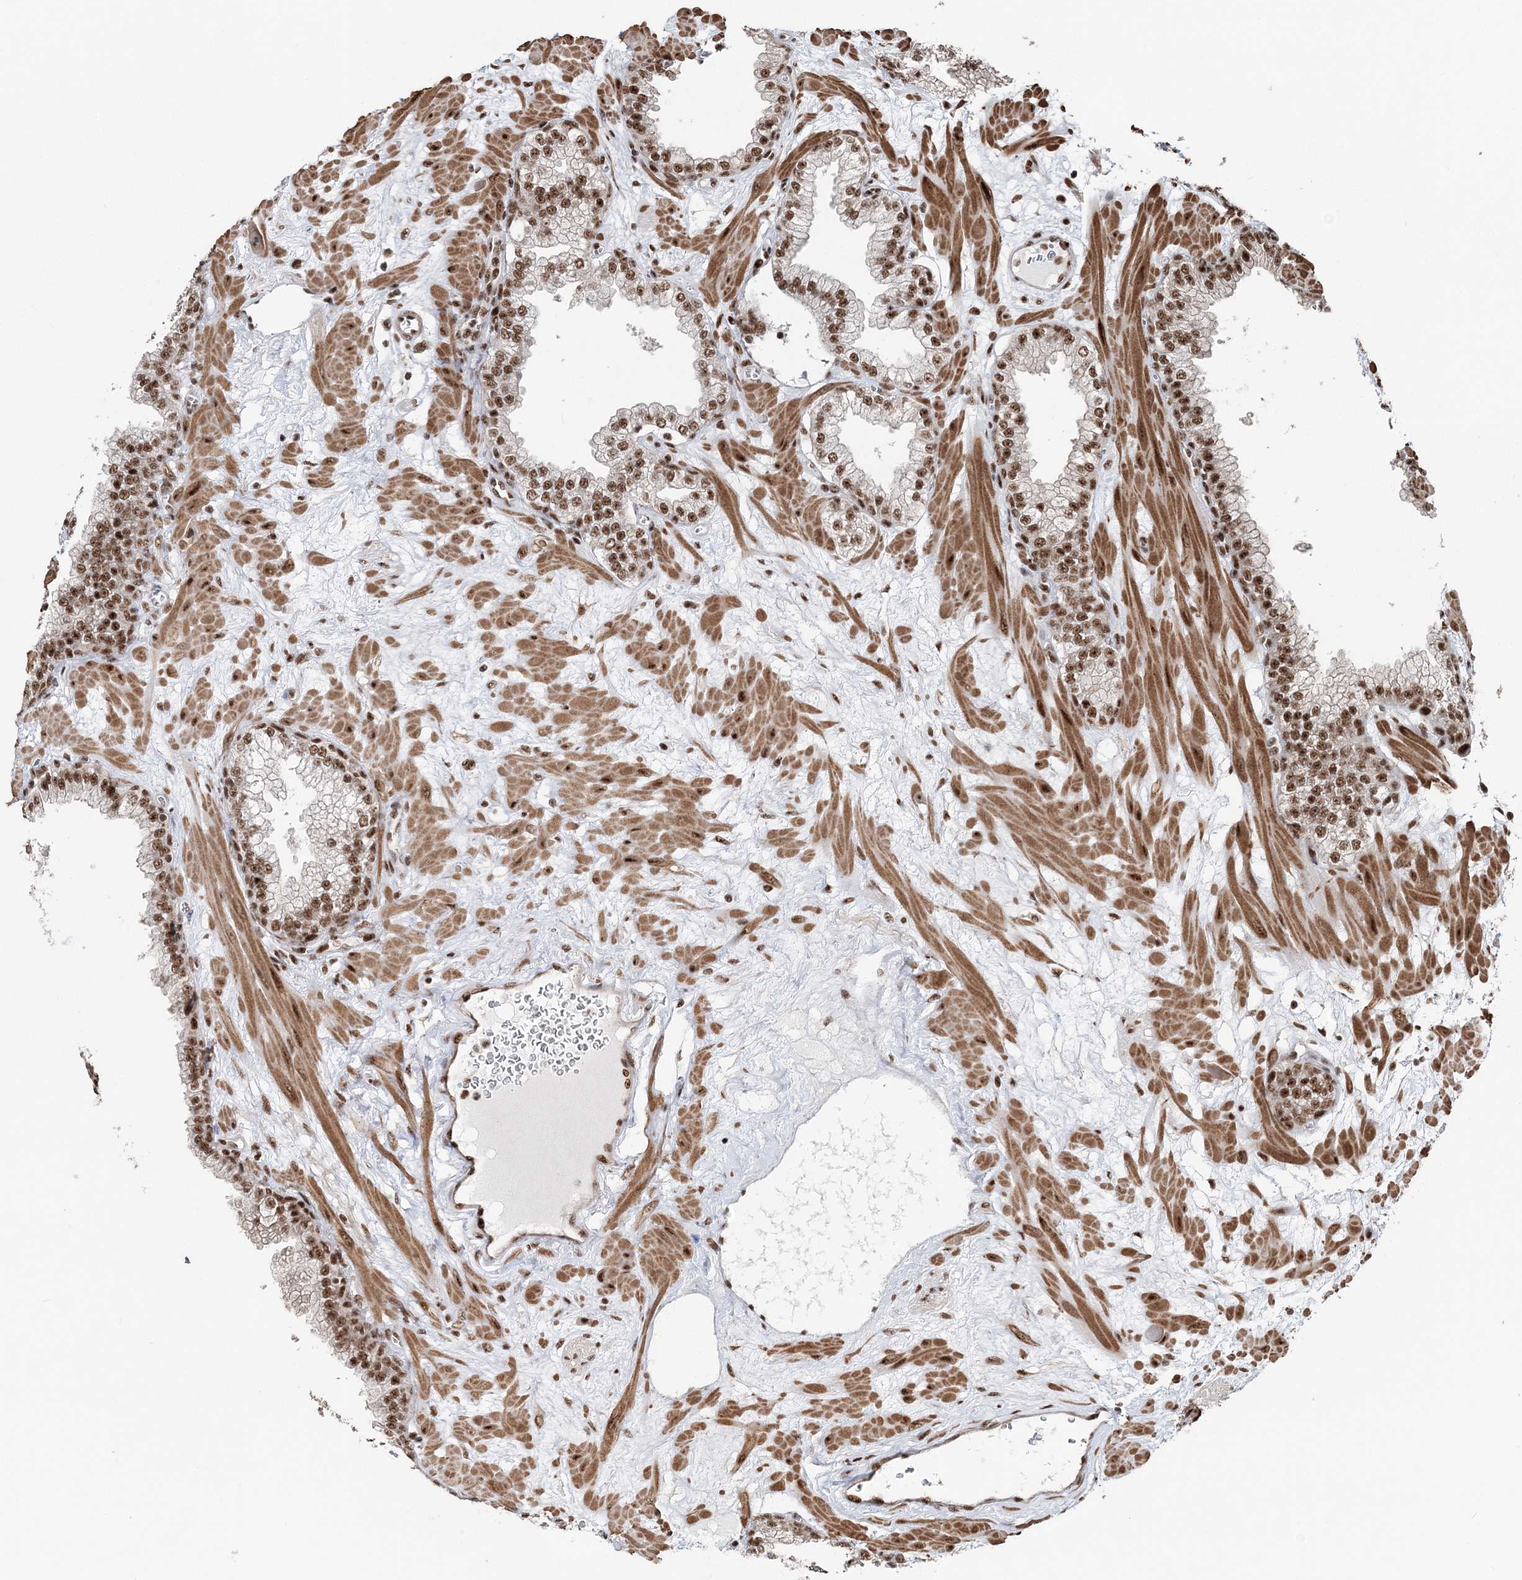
{"staining": {"intensity": "strong", "quantity": ">75%", "location": "nuclear"}, "tissue": "prostate", "cell_type": "Glandular cells", "image_type": "normal", "snomed": [{"axis": "morphology", "description": "Normal tissue, NOS"}, {"axis": "morphology", "description": "Urothelial carcinoma, Low grade"}, {"axis": "topography", "description": "Urinary bladder"}, {"axis": "topography", "description": "Prostate"}], "caption": "The image exhibits staining of benign prostate, revealing strong nuclear protein positivity (brown color) within glandular cells.", "gene": "EXOSC8", "patient": {"sex": "male", "age": 60}}